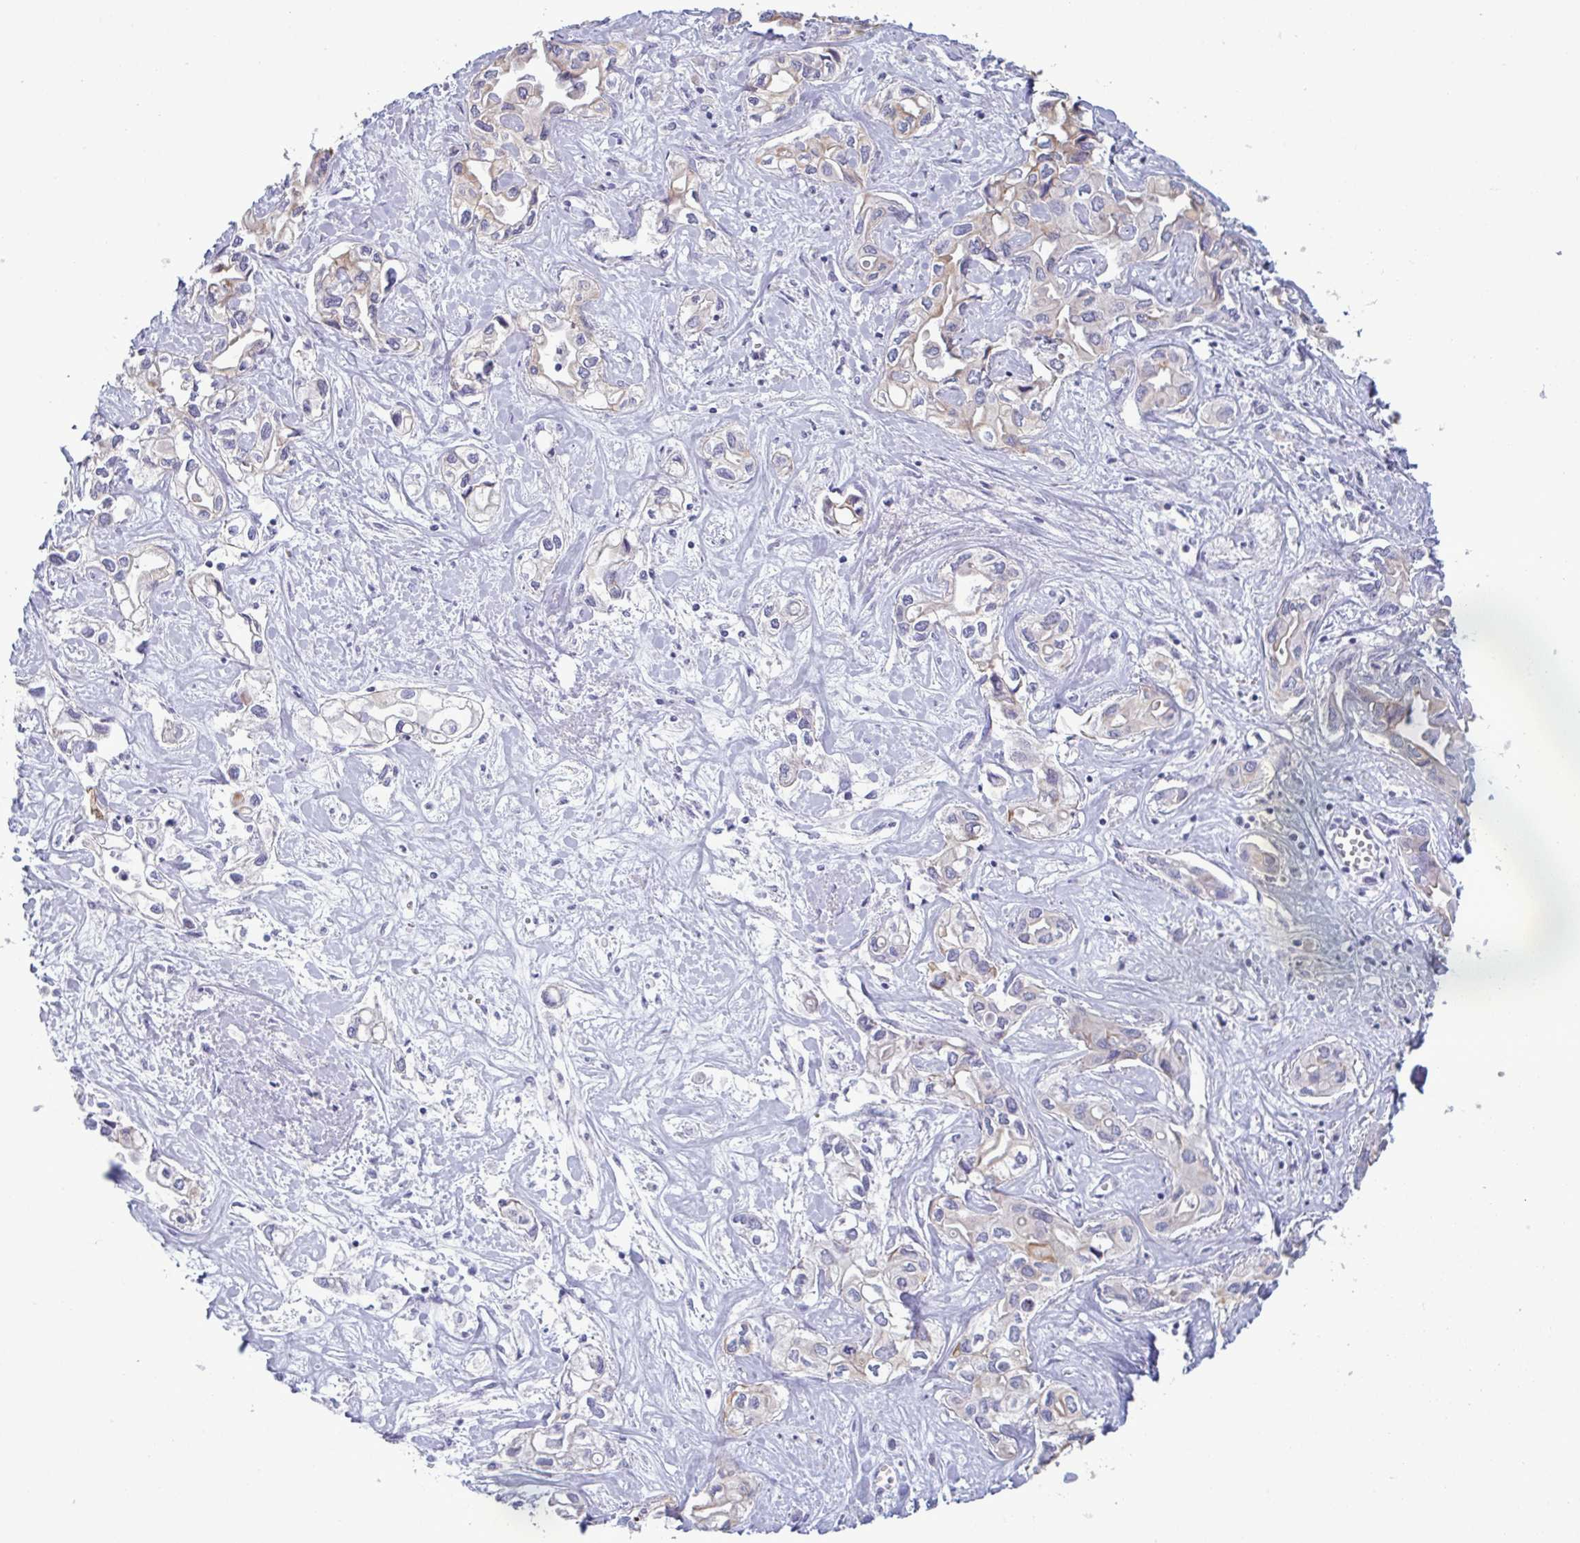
{"staining": {"intensity": "moderate", "quantity": "25%-75%", "location": "cytoplasmic/membranous"}, "tissue": "liver cancer", "cell_type": "Tumor cells", "image_type": "cancer", "snomed": [{"axis": "morphology", "description": "Cholangiocarcinoma"}, {"axis": "topography", "description": "Liver"}], "caption": "Moderate cytoplasmic/membranous protein expression is present in approximately 25%-75% of tumor cells in liver cancer.", "gene": "TENT5D", "patient": {"sex": "female", "age": 64}}